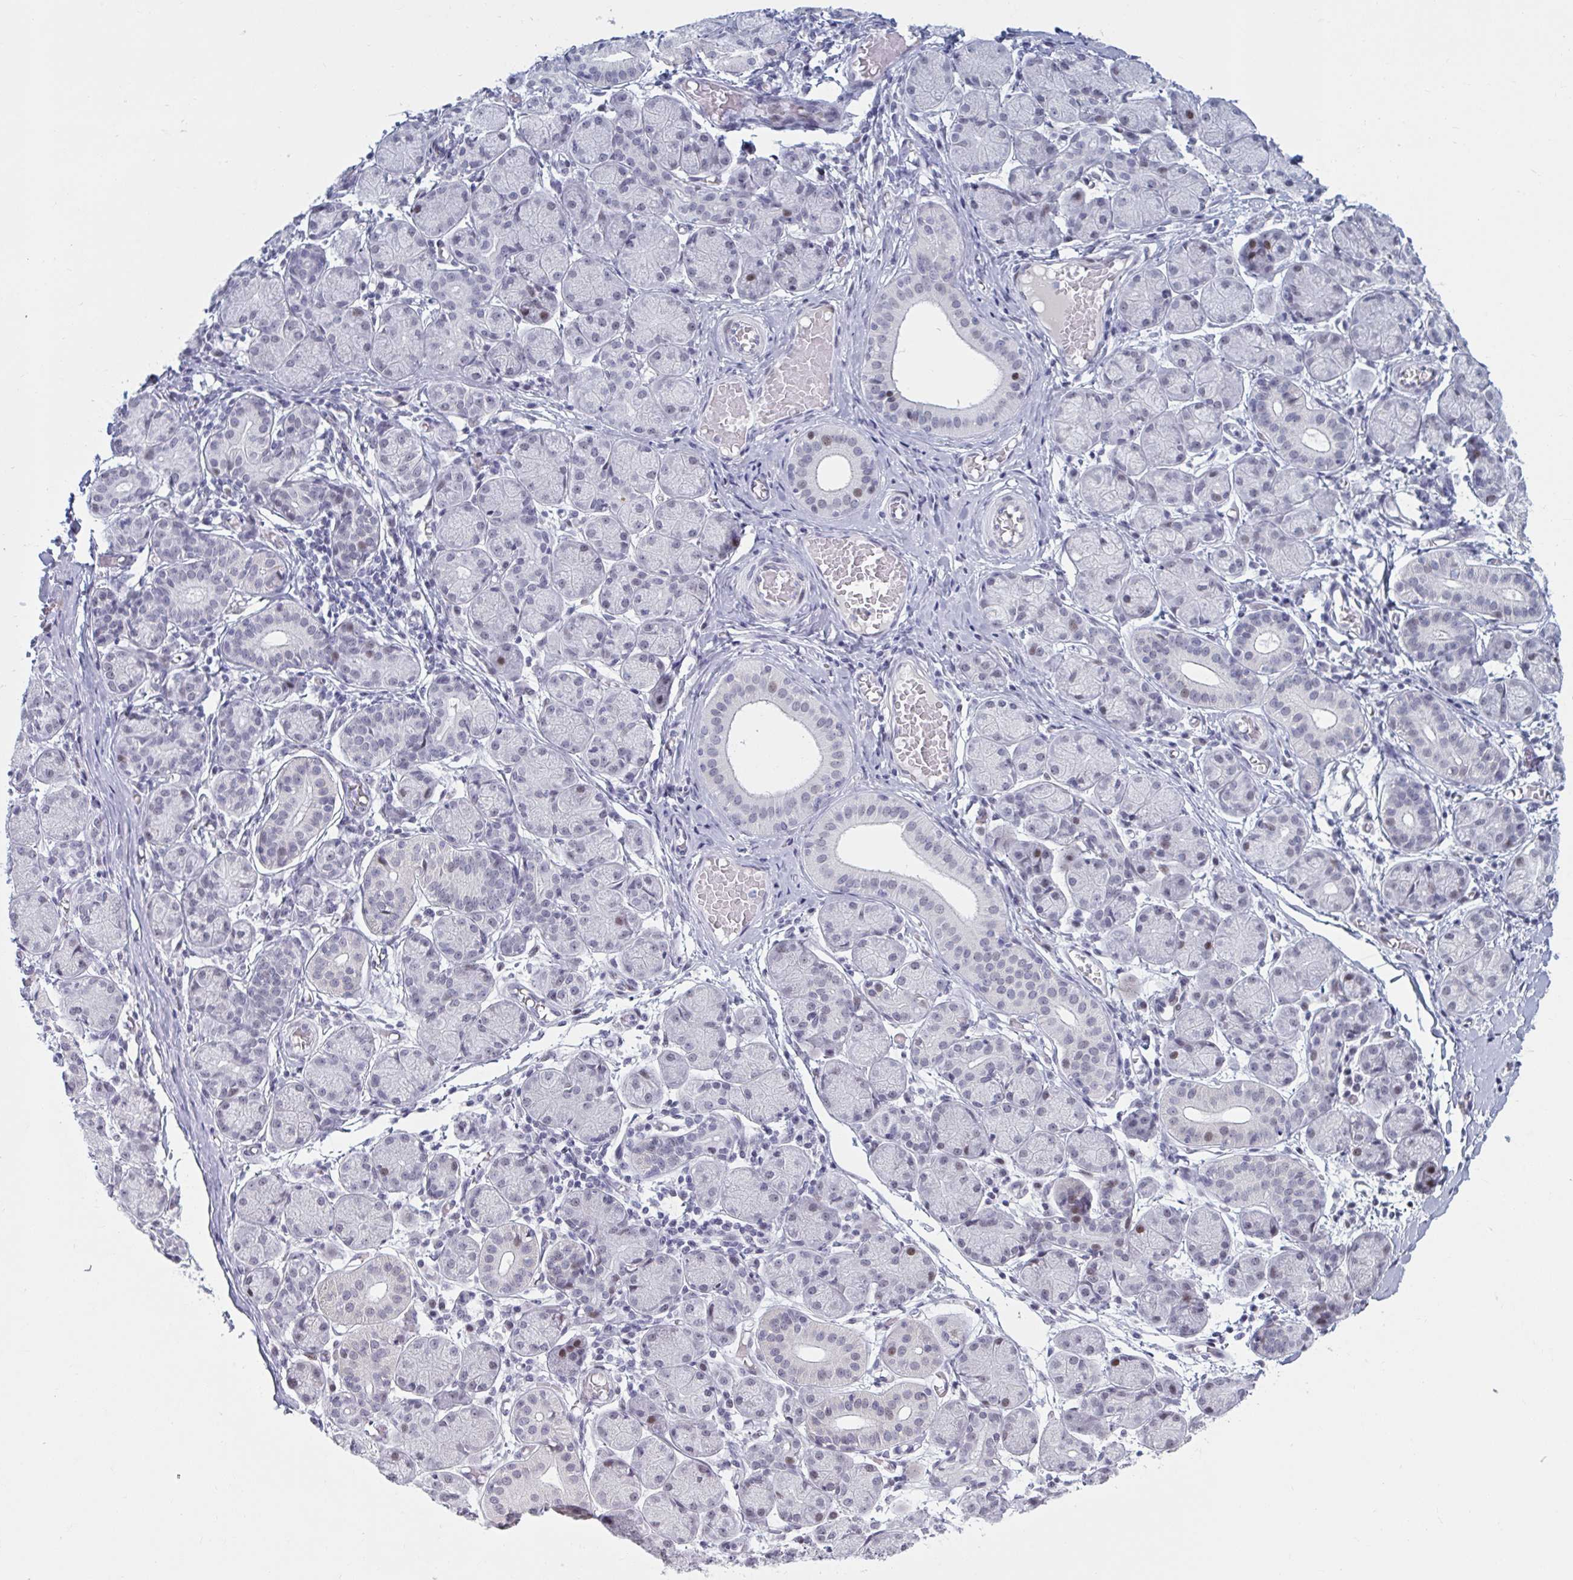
{"staining": {"intensity": "moderate", "quantity": "<25%", "location": "nuclear"}, "tissue": "salivary gland", "cell_type": "Glandular cells", "image_type": "normal", "snomed": [{"axis": "morphology", "description": "Normal tissue, NOS"}, {"axis": "topography", "description": "Salivary gland"}], "caption": "Glandular cells reveal low levels of moderate nuclear staining in about <25% of cells in unremarkable salivary gland.", "gene": "HSD17B6", "patient": {"sex": "female", "age": 24}}